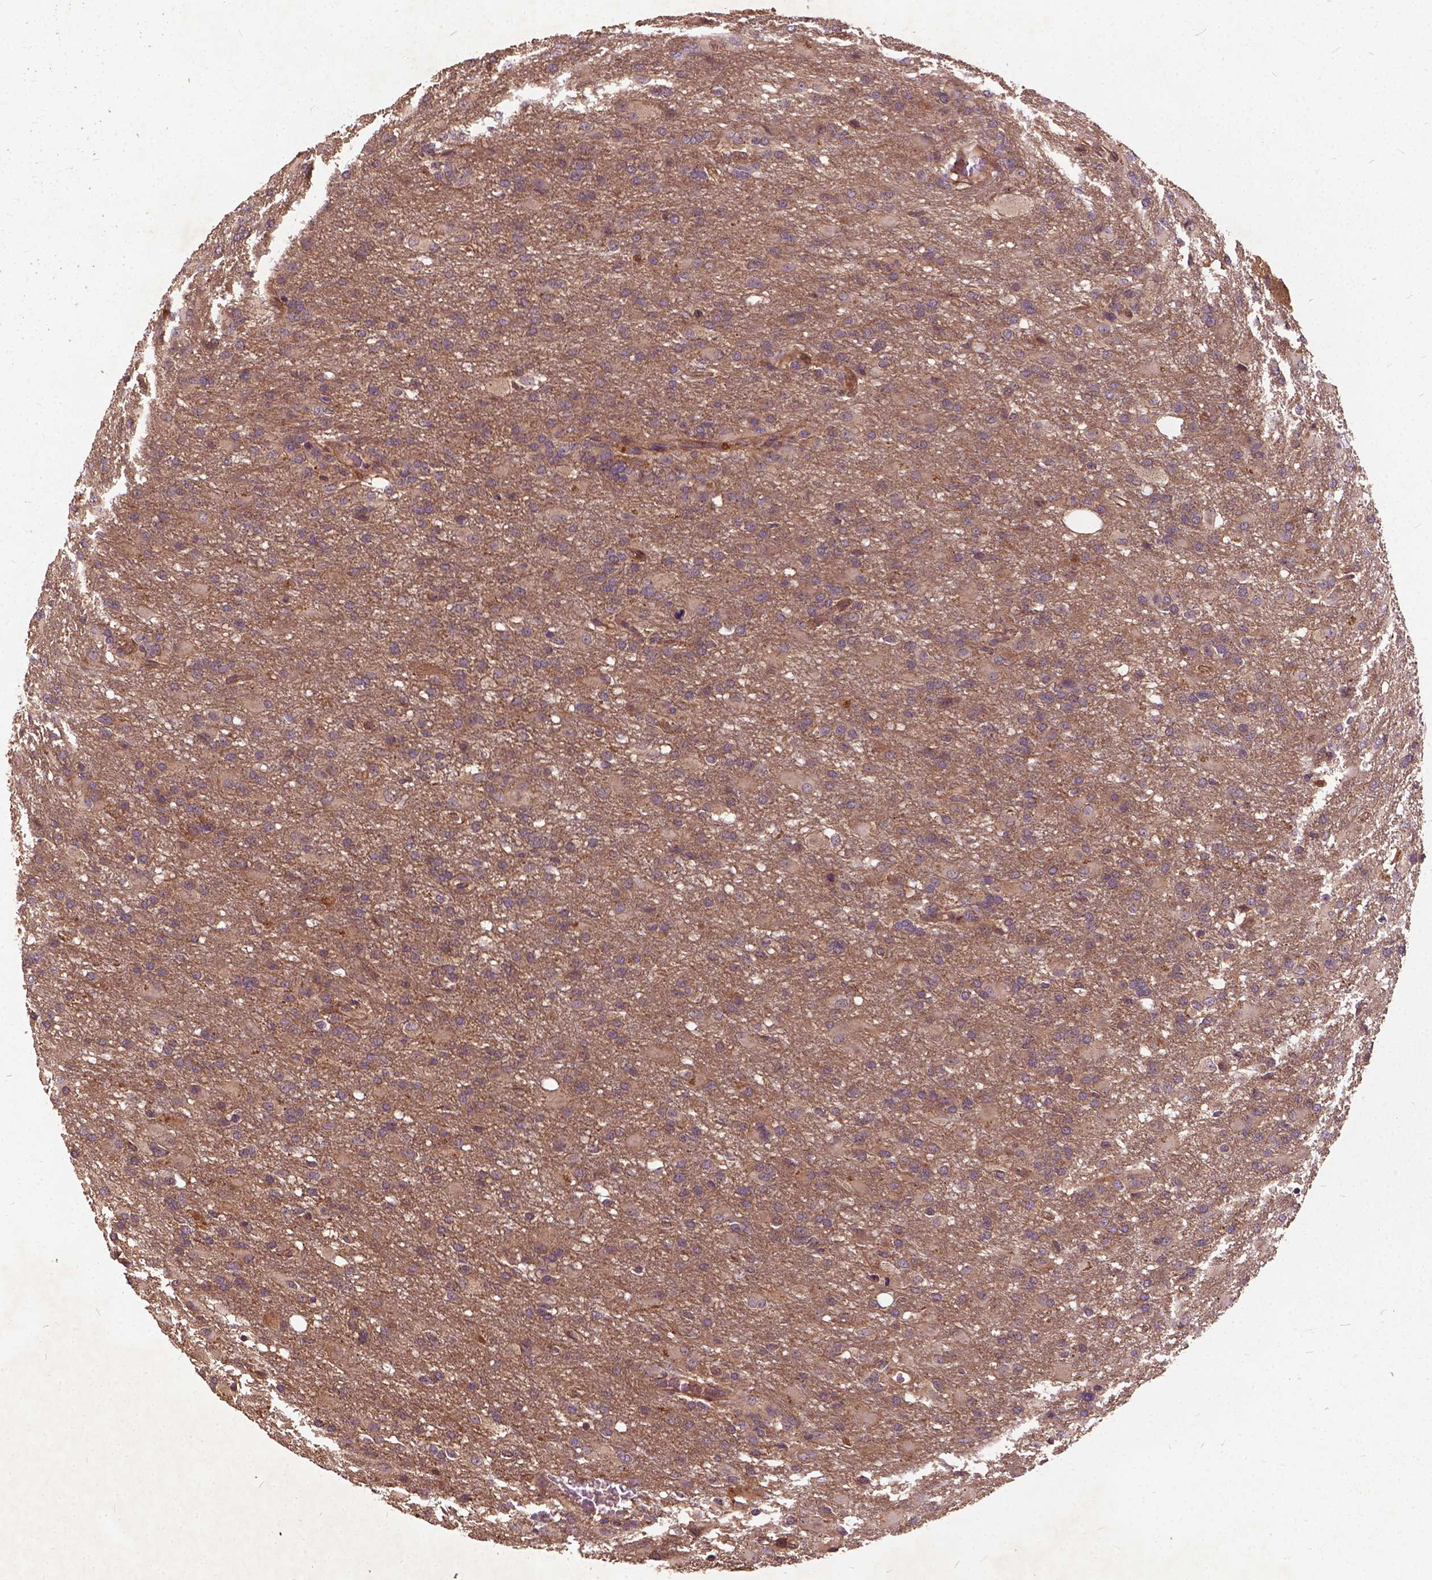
{"staining": {"intensity": "weak", "quantity": ">75%", "location": "cytoplasmic/membranous"}, "tissue": "glioma", "cell_type": "Tumor cells", "image_type": "cancer", "snomed": [{"axis": "morphology", "description": "Glioma, malignant, High grade"}, {"axis": "topography", "description": "Brain"}], "caption": "About >75% of tumor cells in human glioma demonstrate weak cytoplasmic/membranous protein positivity as visualized by brown immunohistochemical staining.", "gene": "UBXN2A", "patient": {"sex": "male", "age": 68}}